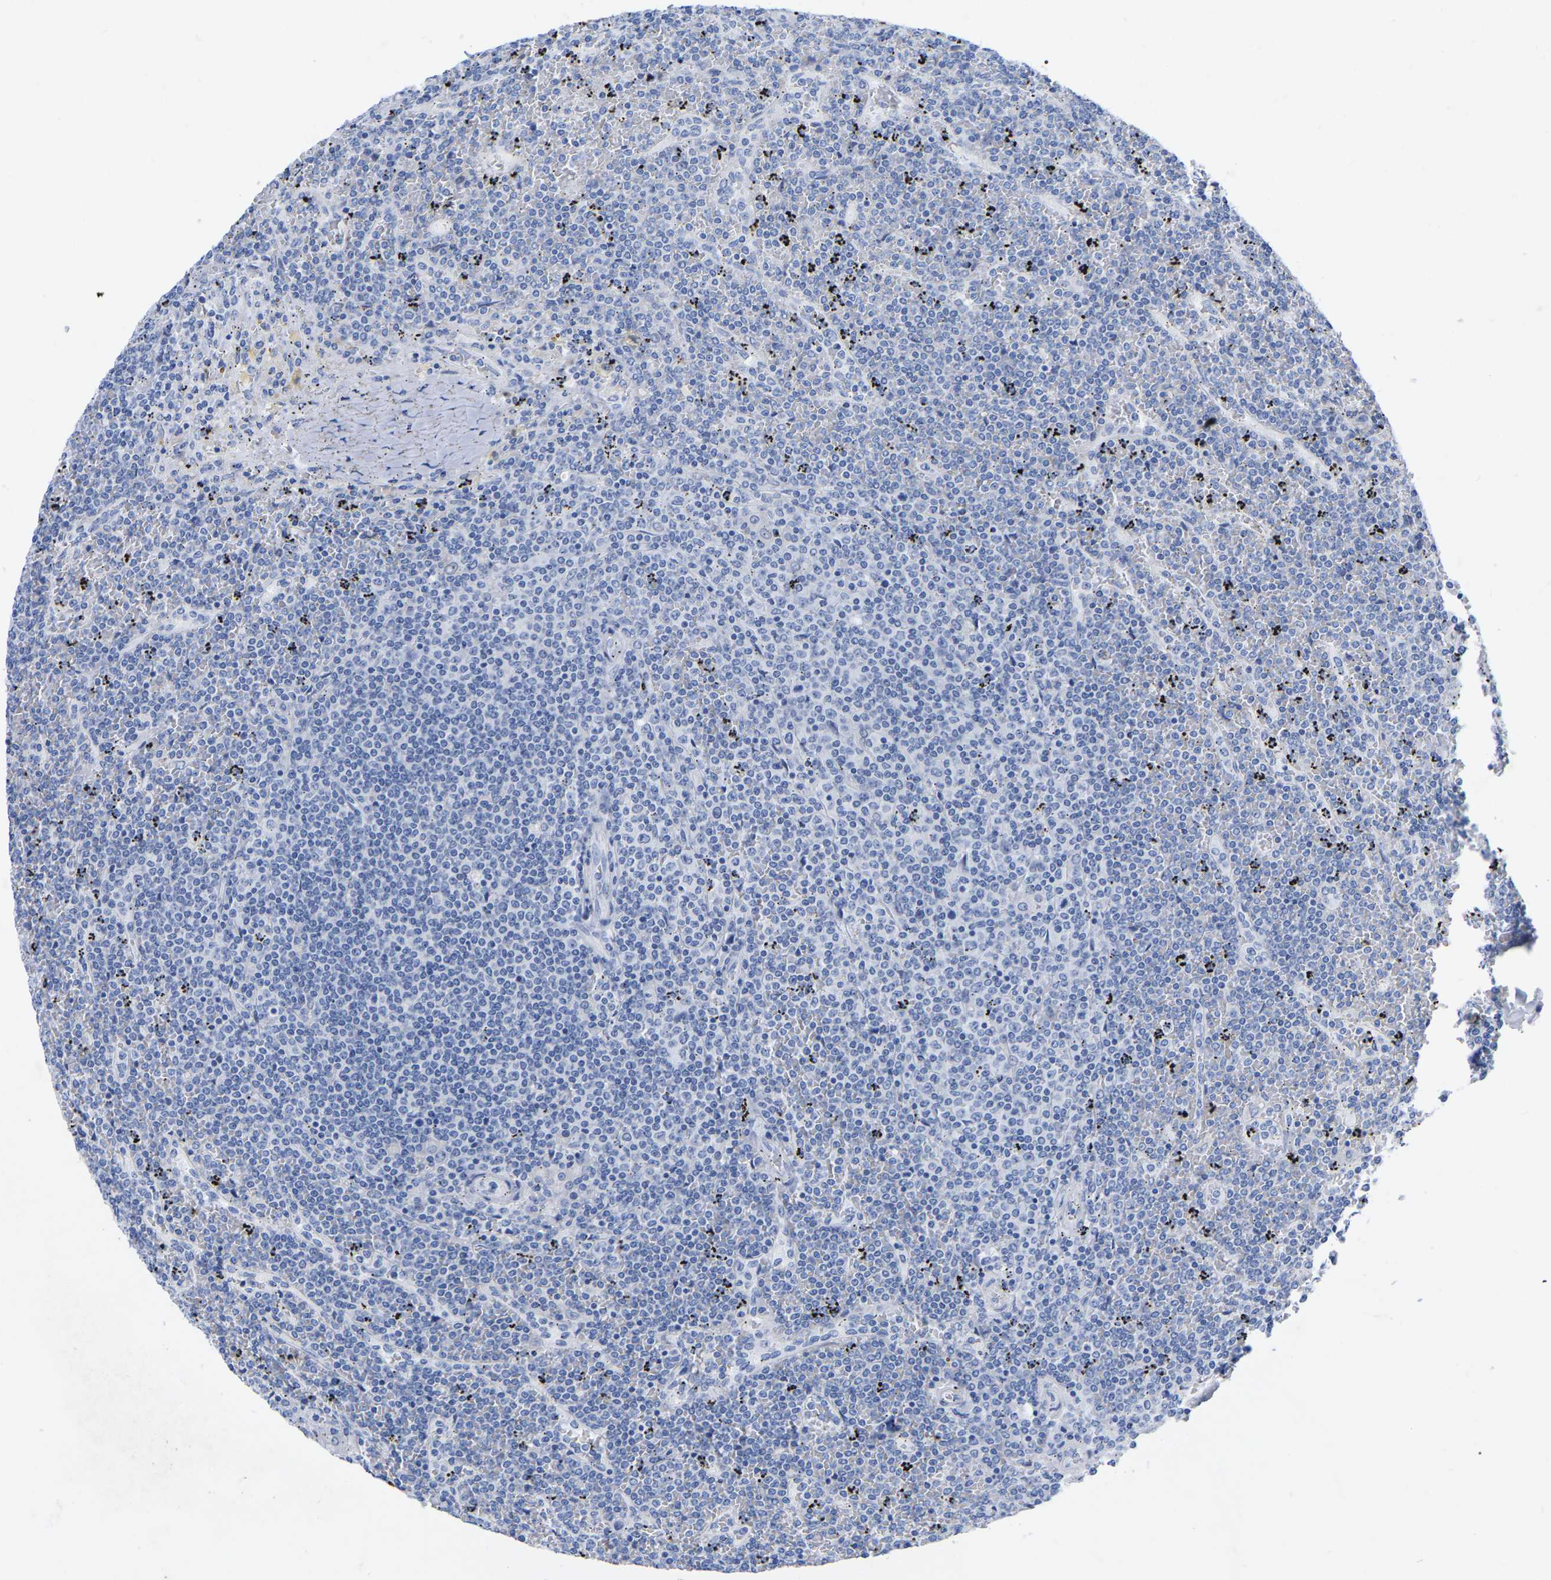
{"staining": {"intensity": "negative", "quantity": "none", "location": "none"}, "tissue": "lymphoma", "cell_type": "Tumor cells", "image_type": "cancer", "snomed": [{"axis": "morphology", "description": "Malignant lymphoma, non-Hodgkin's type, Low grade"}, {"axis": "topography", "description": "Spleen"}], "caption": "Immunohistochemistry of low-grade malignant lymphoma, non-Hodgkin's type exhibits no positivity in tumor cells.", "gene": "STRIP2", "patient": {"sex": "female", "age": 19}}